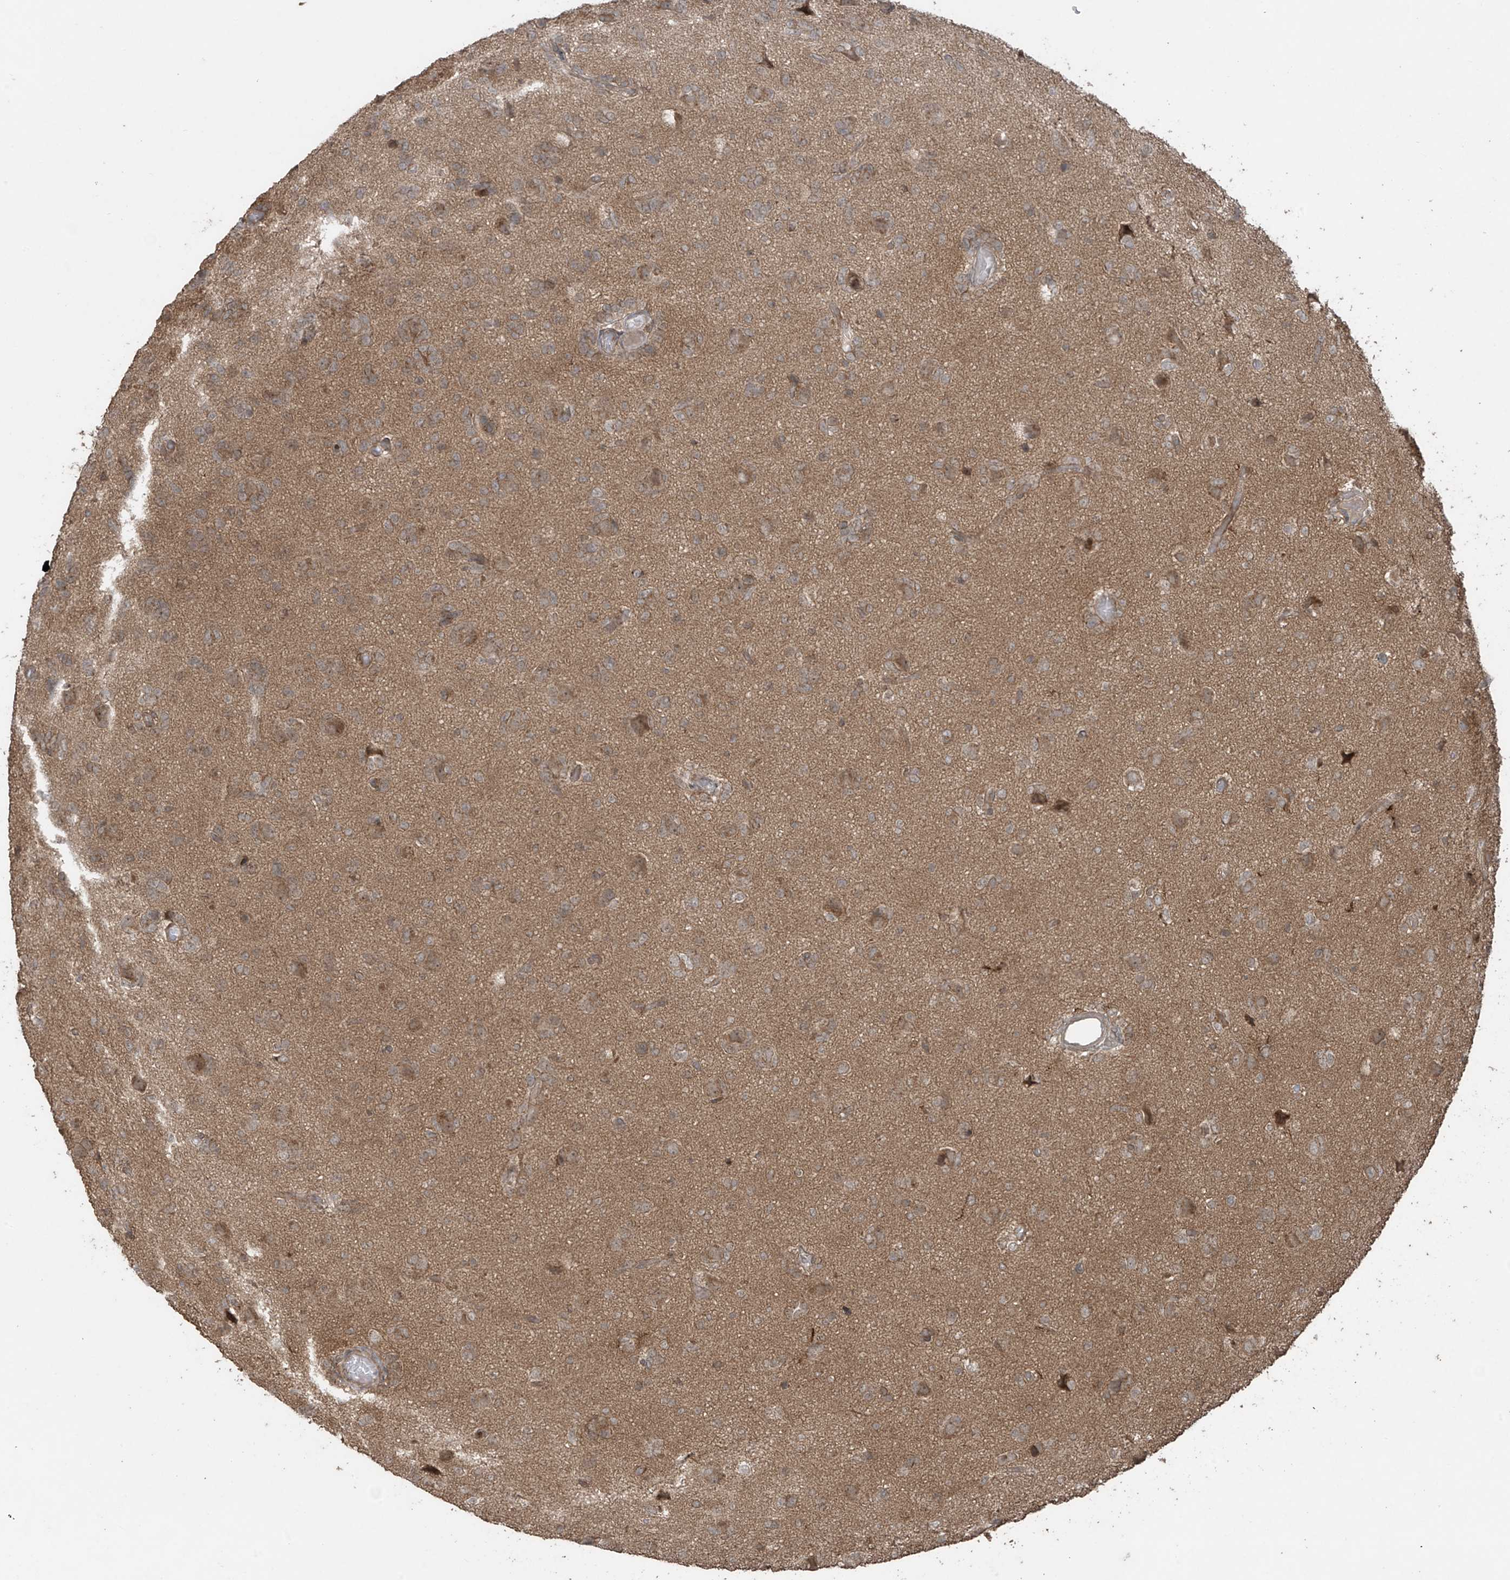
{"staining": {"intensity": "weak", "quantity": "25%-75%", "location": "cytoplasmic/membranous"}, "tissue": "glioma", "cell_type": "Tumor cells", "image_type": "cancer", "snomed": [{"axis": "morphology", "description": "Glioma, malignant, High grade"}, {"axis": "topography", "description": "Brain"}], "caption": "The micrograph displays a brown stain indicating the presence of a protein in the cytoplasmic/membranous of tumor cells in glioma.", "gene": "PGPEP1", "patient": {"sex": "female", "age": 59}}